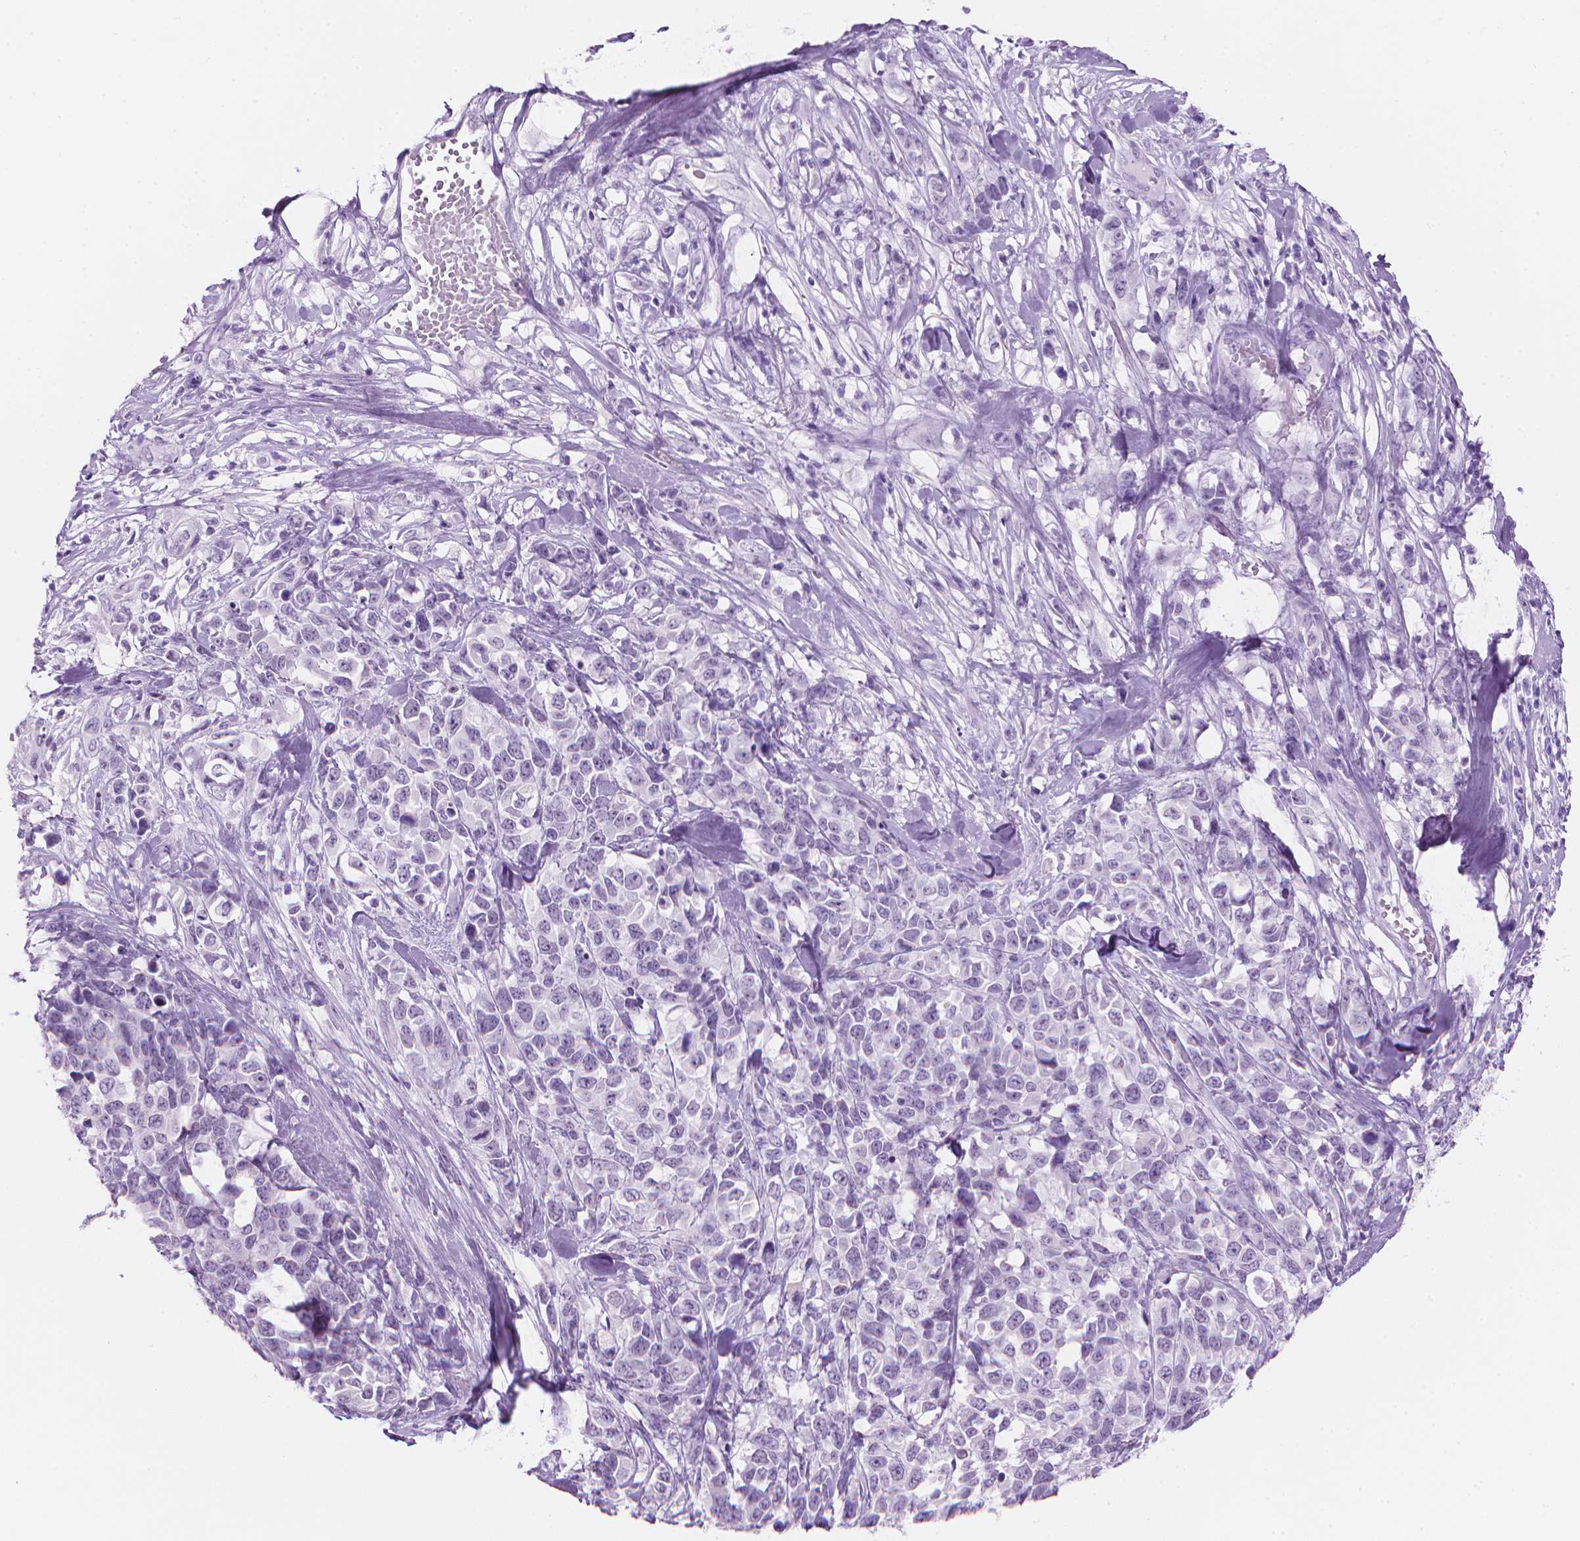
{"staining": {"intensity": "negative", "quantity": "none", "location": "none"}, "tissue": "melanoma", "cell_type": "Tumor cells", "image_type": "cancer", "snomed": [{"axis": "morphology", "description": "Malignant melanoma, Metastatic site"}, {"axis": "topography", "description": "Skin"}], "caption": "IHC of human melanoma demonstrates no positivity in tumor cells. (DAB (3,3'-diaminobenzidine) immunohistochemistry (IHC), high magnification).", "gene": "TTC29", "patient": {"sex": "male", "age": 84}}